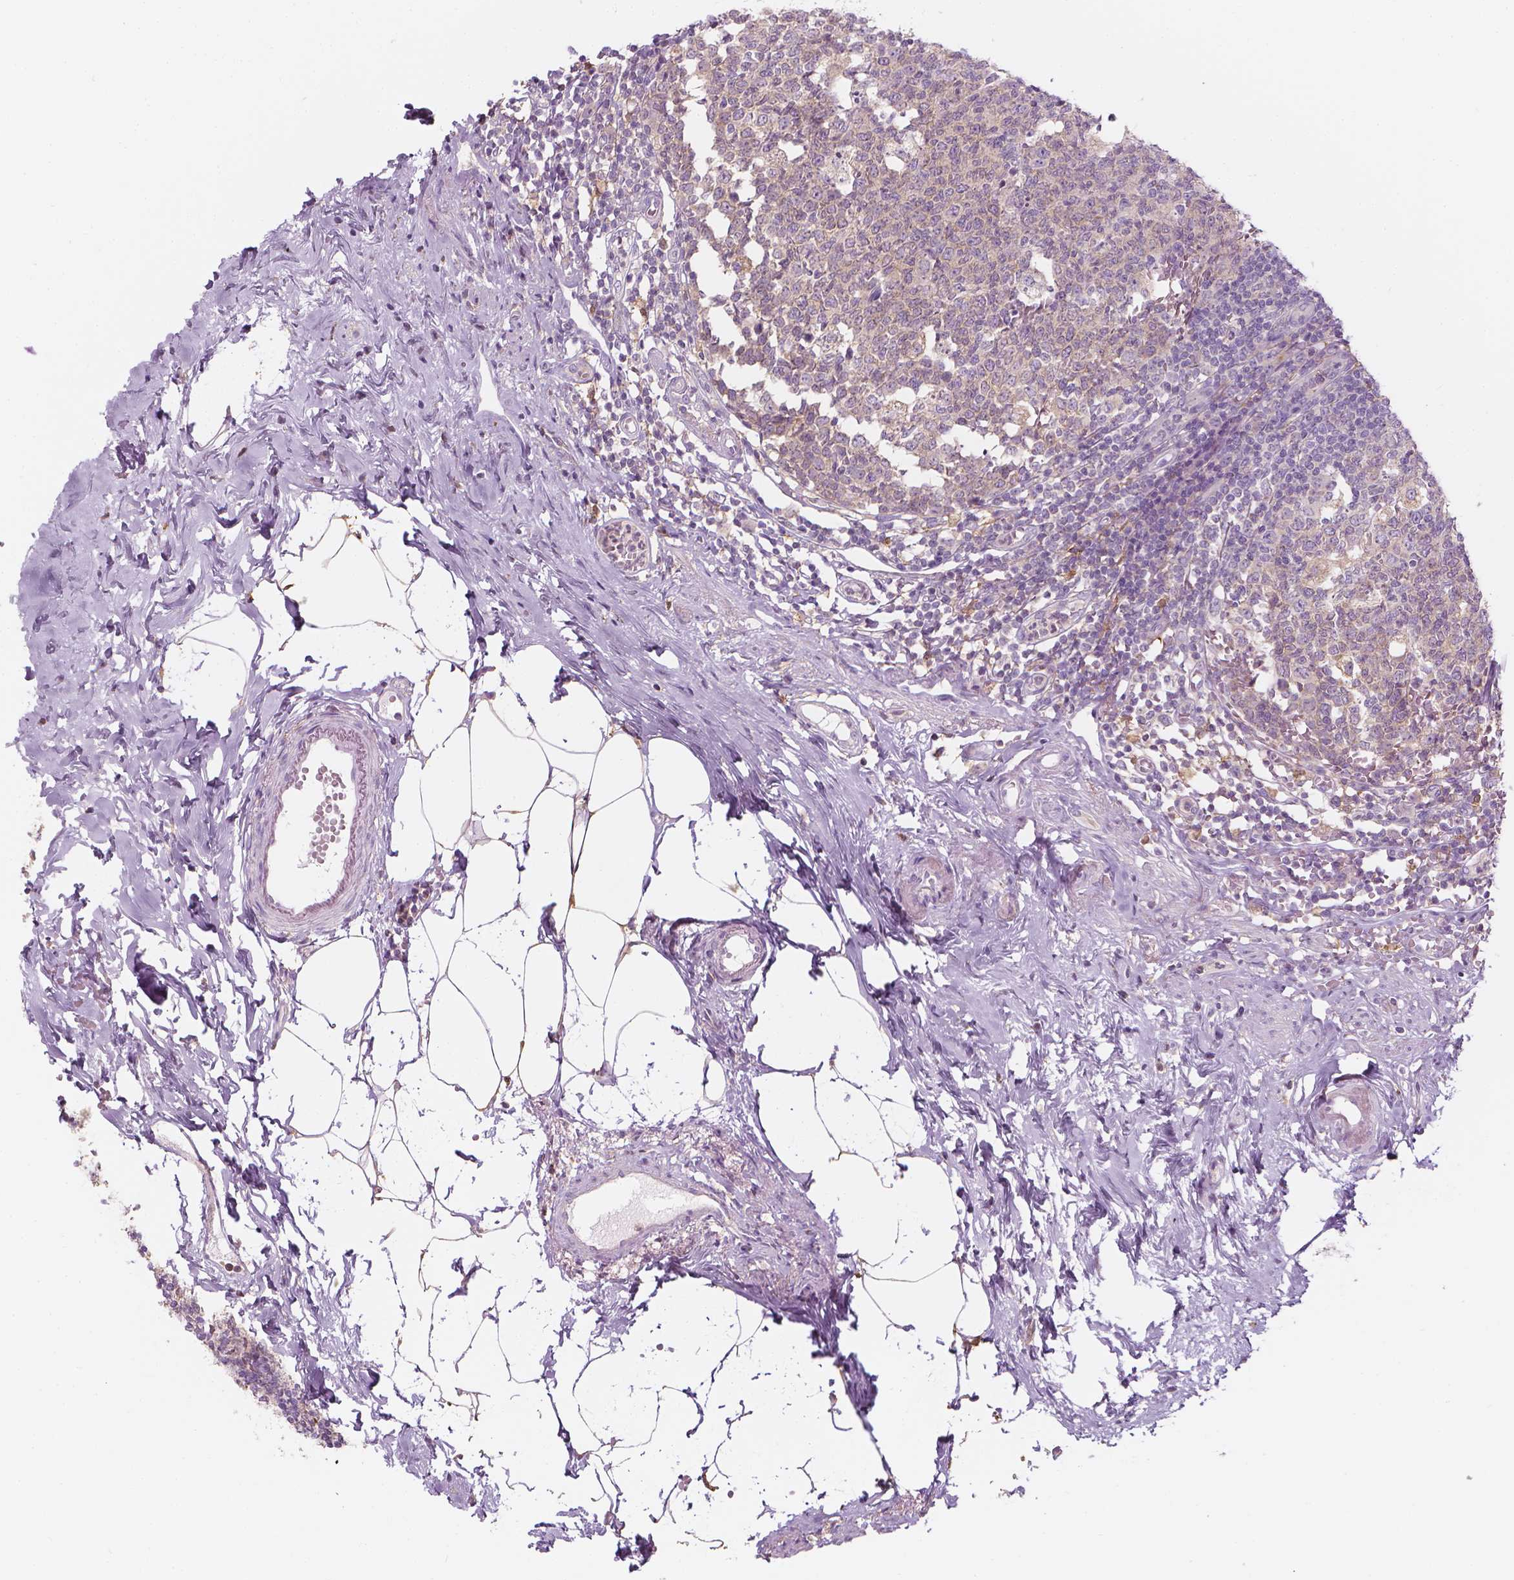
{"staining": {"intensity": "strong", "quantity": ">75%", "location": "cytoplasmic/membranous"}, "tissue": "appendix", "cell_type": "Glandular cells", "image_type": "normal", "snomed": [{"axis": "morphology", "description": "Normal tissue, NOS"}, {"axis": "morphology", "description": "Carcinoma, endometroid"}, {"axis": "topography", "description": "Appendix"}, {"axis": "topography", "description": "Colon"}], "caption": "A brown stain labels strong cytoplasmic/membranous staining of a protein in glandular cells of normal appendix. (DAB = brown stain, brightfield microscopy at high magnification).", "gene": "SHMT1", "patient": {"sex": "female", "age": 60}}